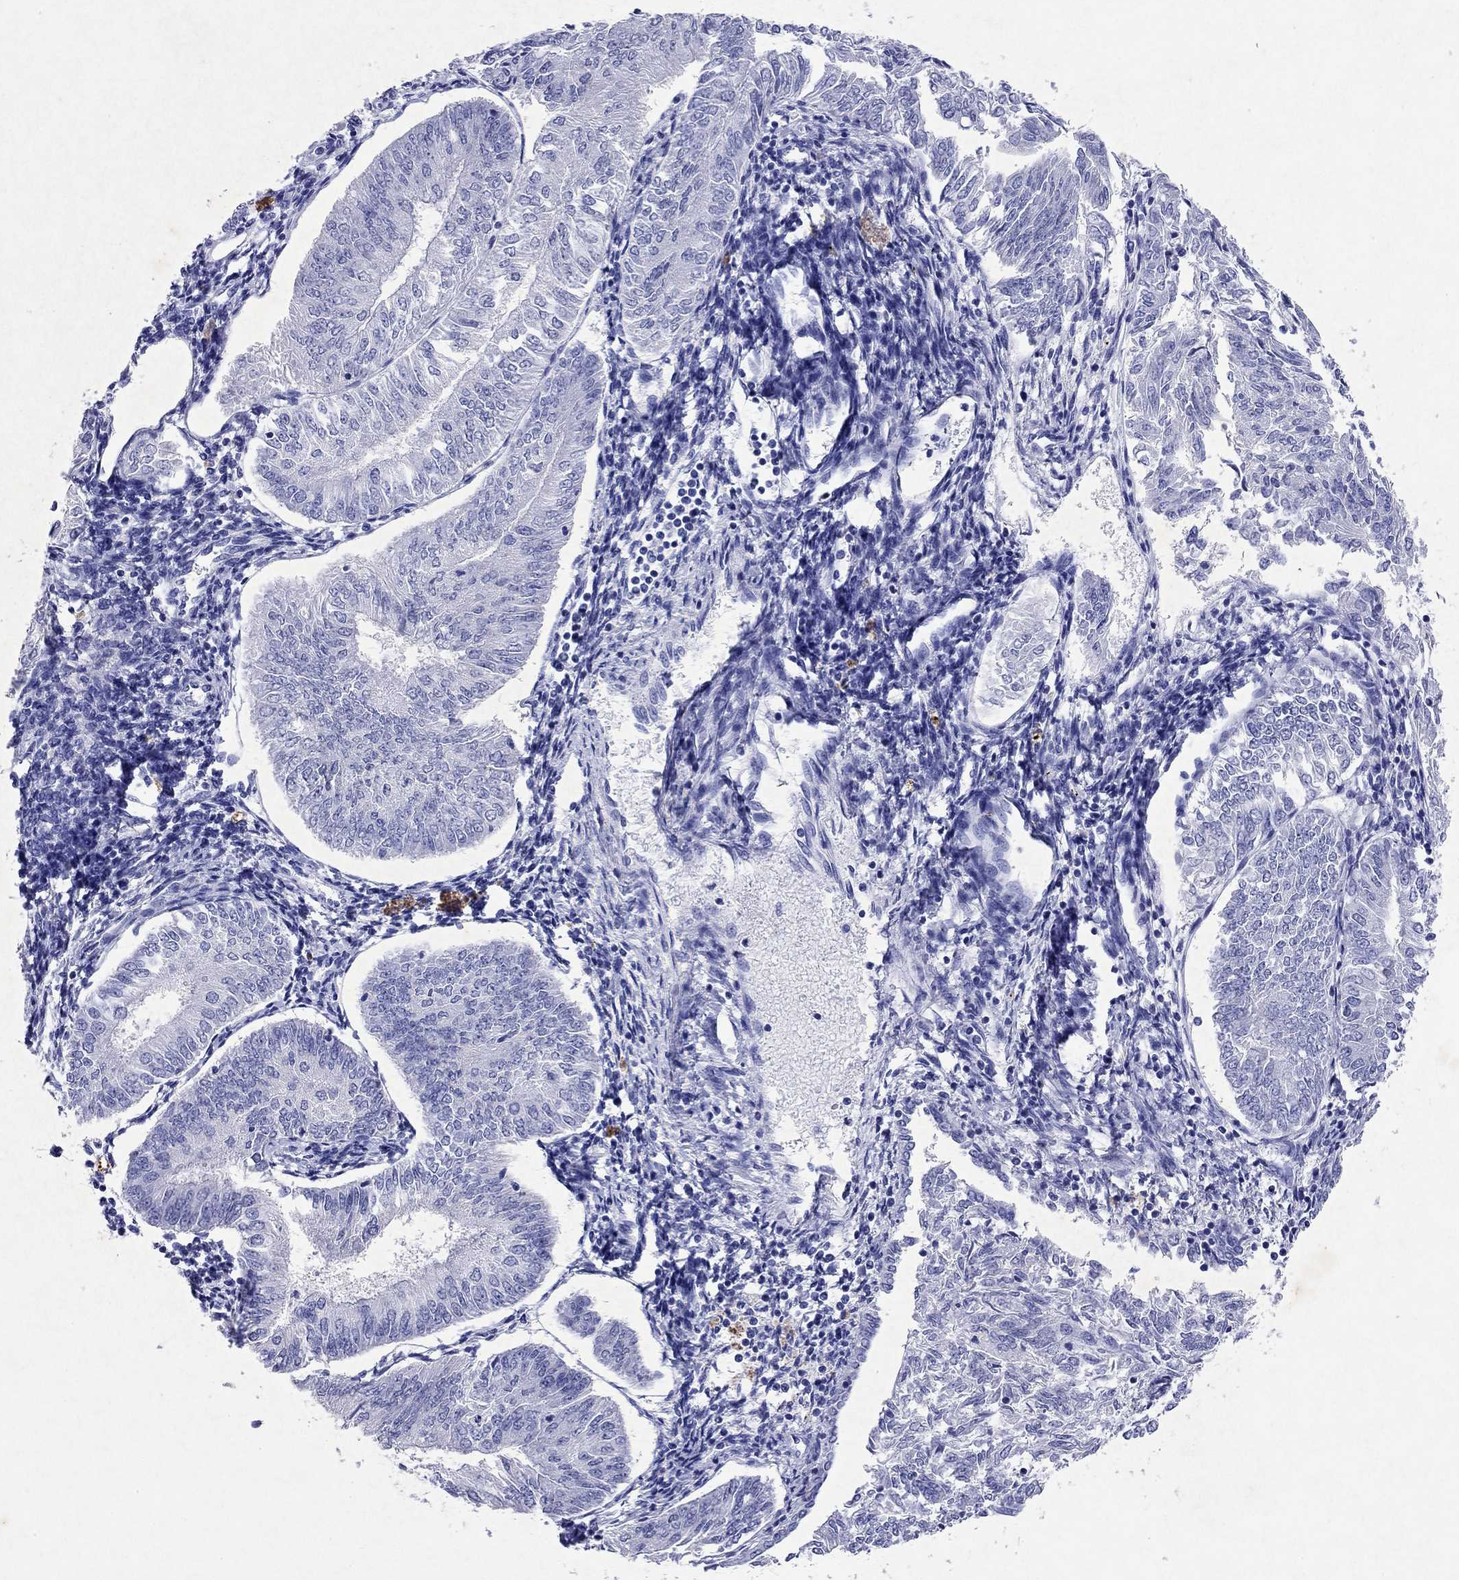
{"staining": {"intensity": "negative", "quantity": "none", "location": "none"}, "tissue": "endometrial cancer", "cell_type": "Tumor cells", "image_type": "cancer", "snomed": [{"axis": "morphology", "description": "Adenocarcinoma, NOS"}, {"axis": "topography", "description": "Endometrium"}], "caption": "DAB immunohistochemical staining of endometrial adenocarcinoma shows no significant staining in tumor cells. (Stains: DAB immunohistochemistry with hematoxylin counter stain, Microscopy: brightfield microscopy at high magnification).", "gene": "ARMC12", "patient": {"sex": "female", "age": 58}}